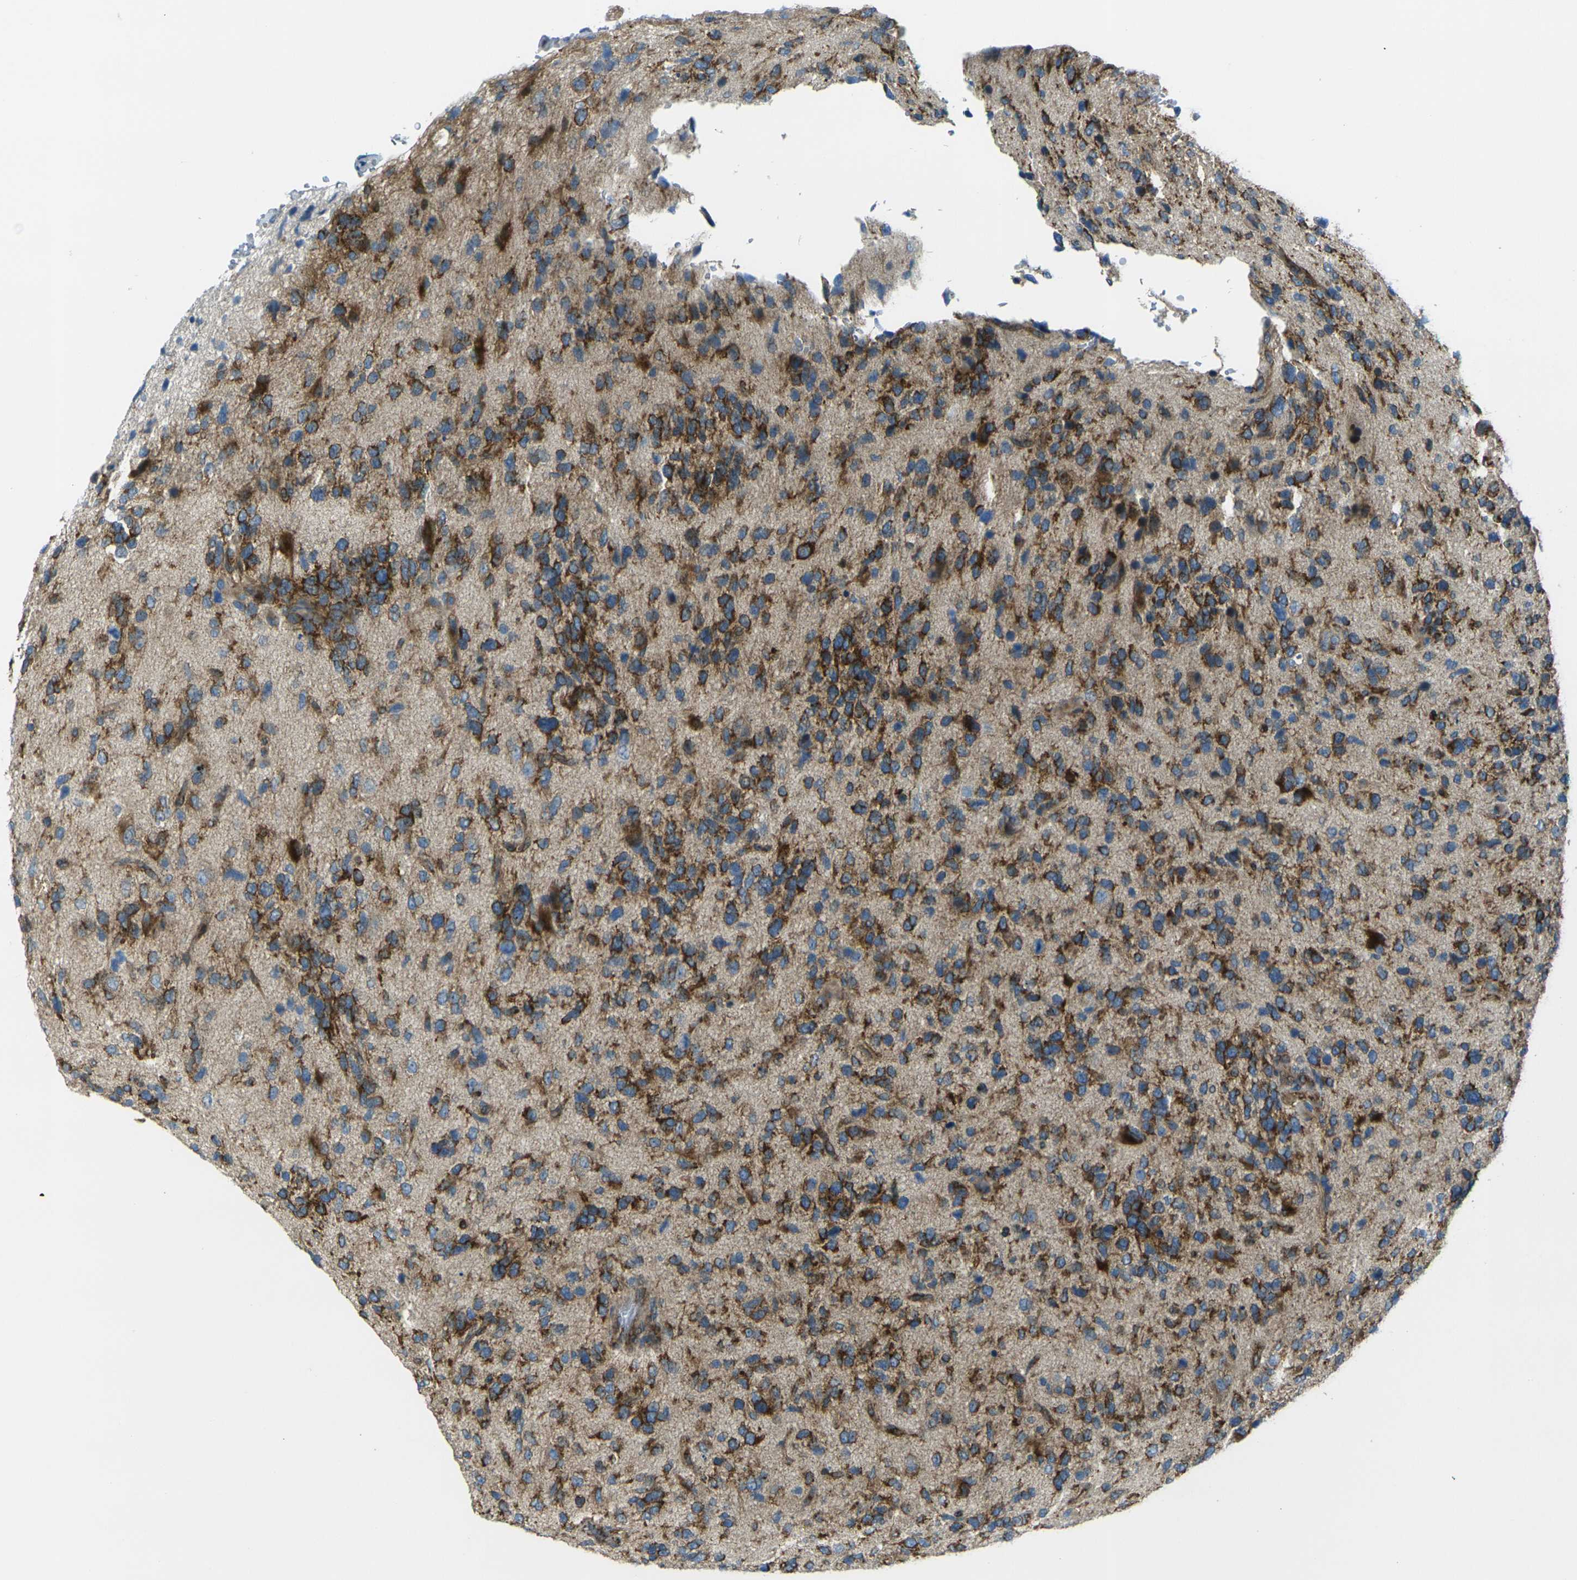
{"staining": {"intensity": "strong", "quantity": ">75%", "location": "cytoplasmic/membranous"}, "tissue": "glioma", "cell_type": "Tumor cells", "image_type": "cancer", "snomed": [{"axis": "morphology", "description": "Glioma, malignant, High grade"}, {"axis": "topography", "description": "Brain"}], "caption": "A high amount of strong cytoplasmic/membranous expression is seen in approximately >75% of tumor cells in glioma tissue. The staining was performed using DAB (3,3'-diaminobenzidine), with brown indicating positive protein expression. Nuclei are stained blue with hematoxylin.", "gene": "CELSR2", "patient": {"sex": "female", "age": 58}}